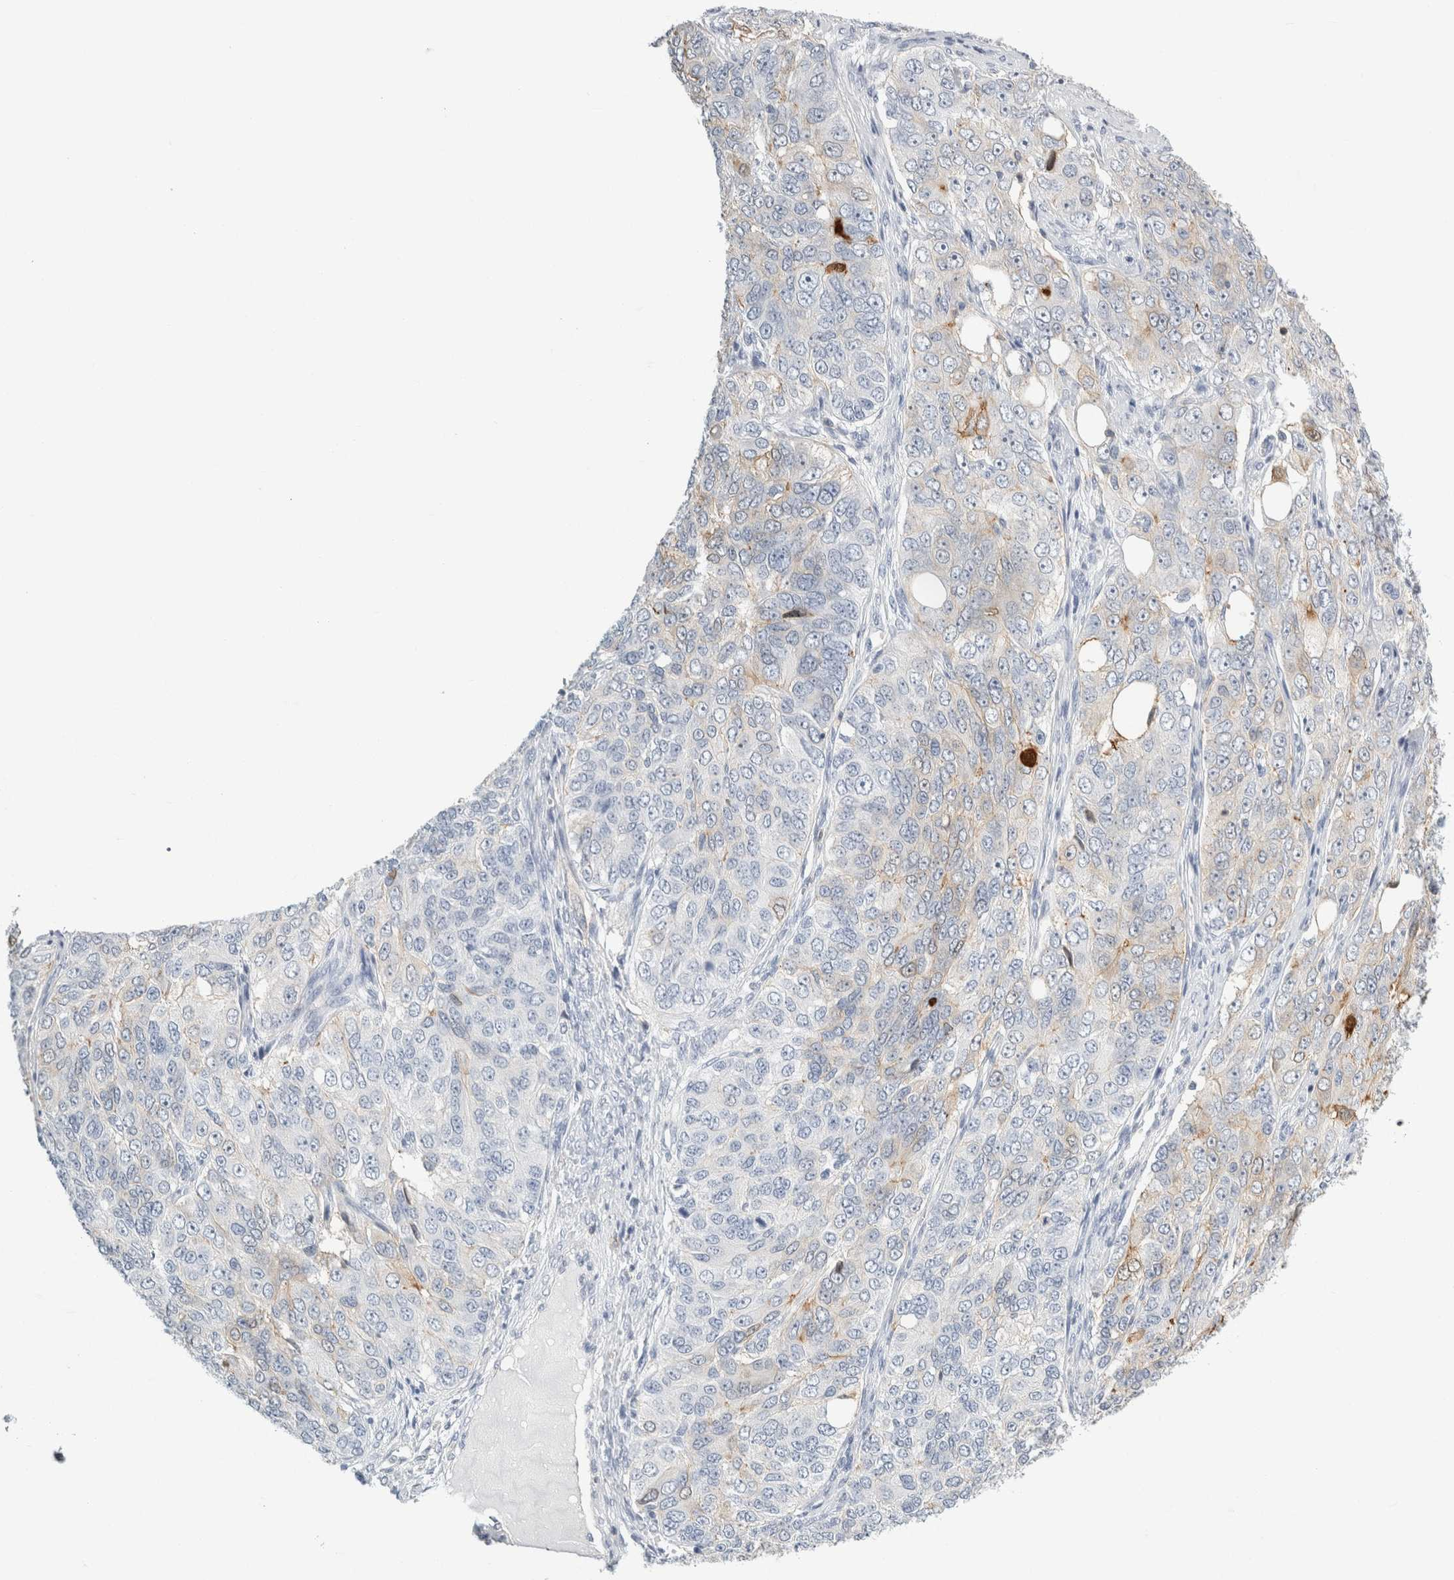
{"staining": {"intensity": "weak", "quantity": "<25%", "location": "cytoplasmic/membranous"}, "tissue": "ovarian cancer", "cell_type": "Tumor cells", "image_type": "cancer", "snomed": [{"axis": "morphology", "description": "Carcinoma, endometroid"}, {"axis": "topography", "description": "Ovary"}], "caption": "Ovarian cancer stained for a protein using IHC shows no positivity tumor cells.", "gene": "P2RY2", "patient": {"sex": "female", "age": 51}}